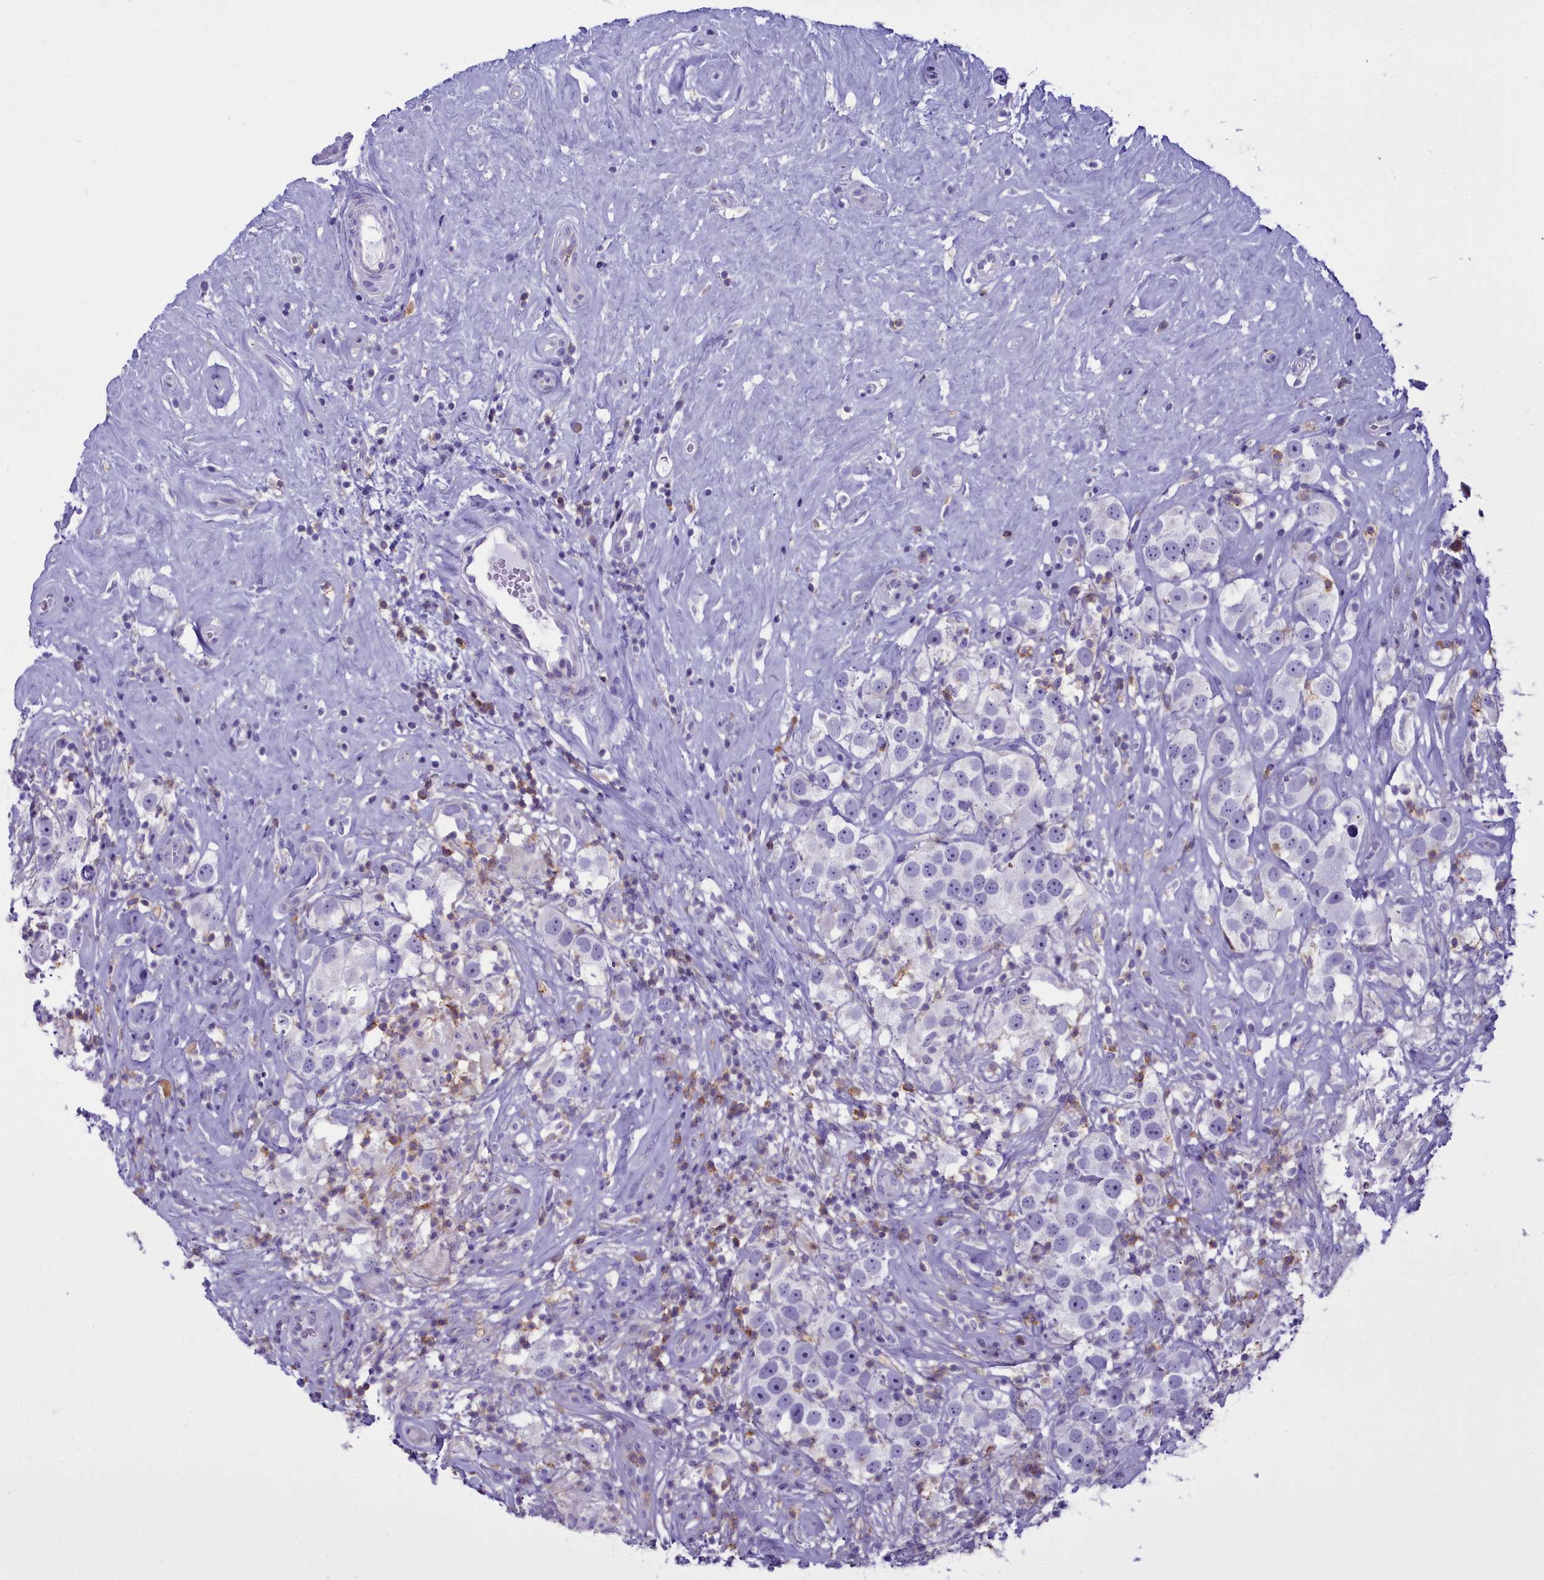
{"staining": {"intensity": "negative", "quantity": "none", "location": "none"}, "tissue": "testis cancer", "cell_type": "Tumor cells", "image_type": "cancer", "snomed": [{"axis": "morphology", "description": "Seminoma, NOS"}, {"axis": "topography", "description": "Testis"}], "caption": "DAB immunohistochemical staining of seminoma (testis) displays no significant expression in tumor cells.", "gene": "CD5", "patient": {"sex": "male", "age": 49}}